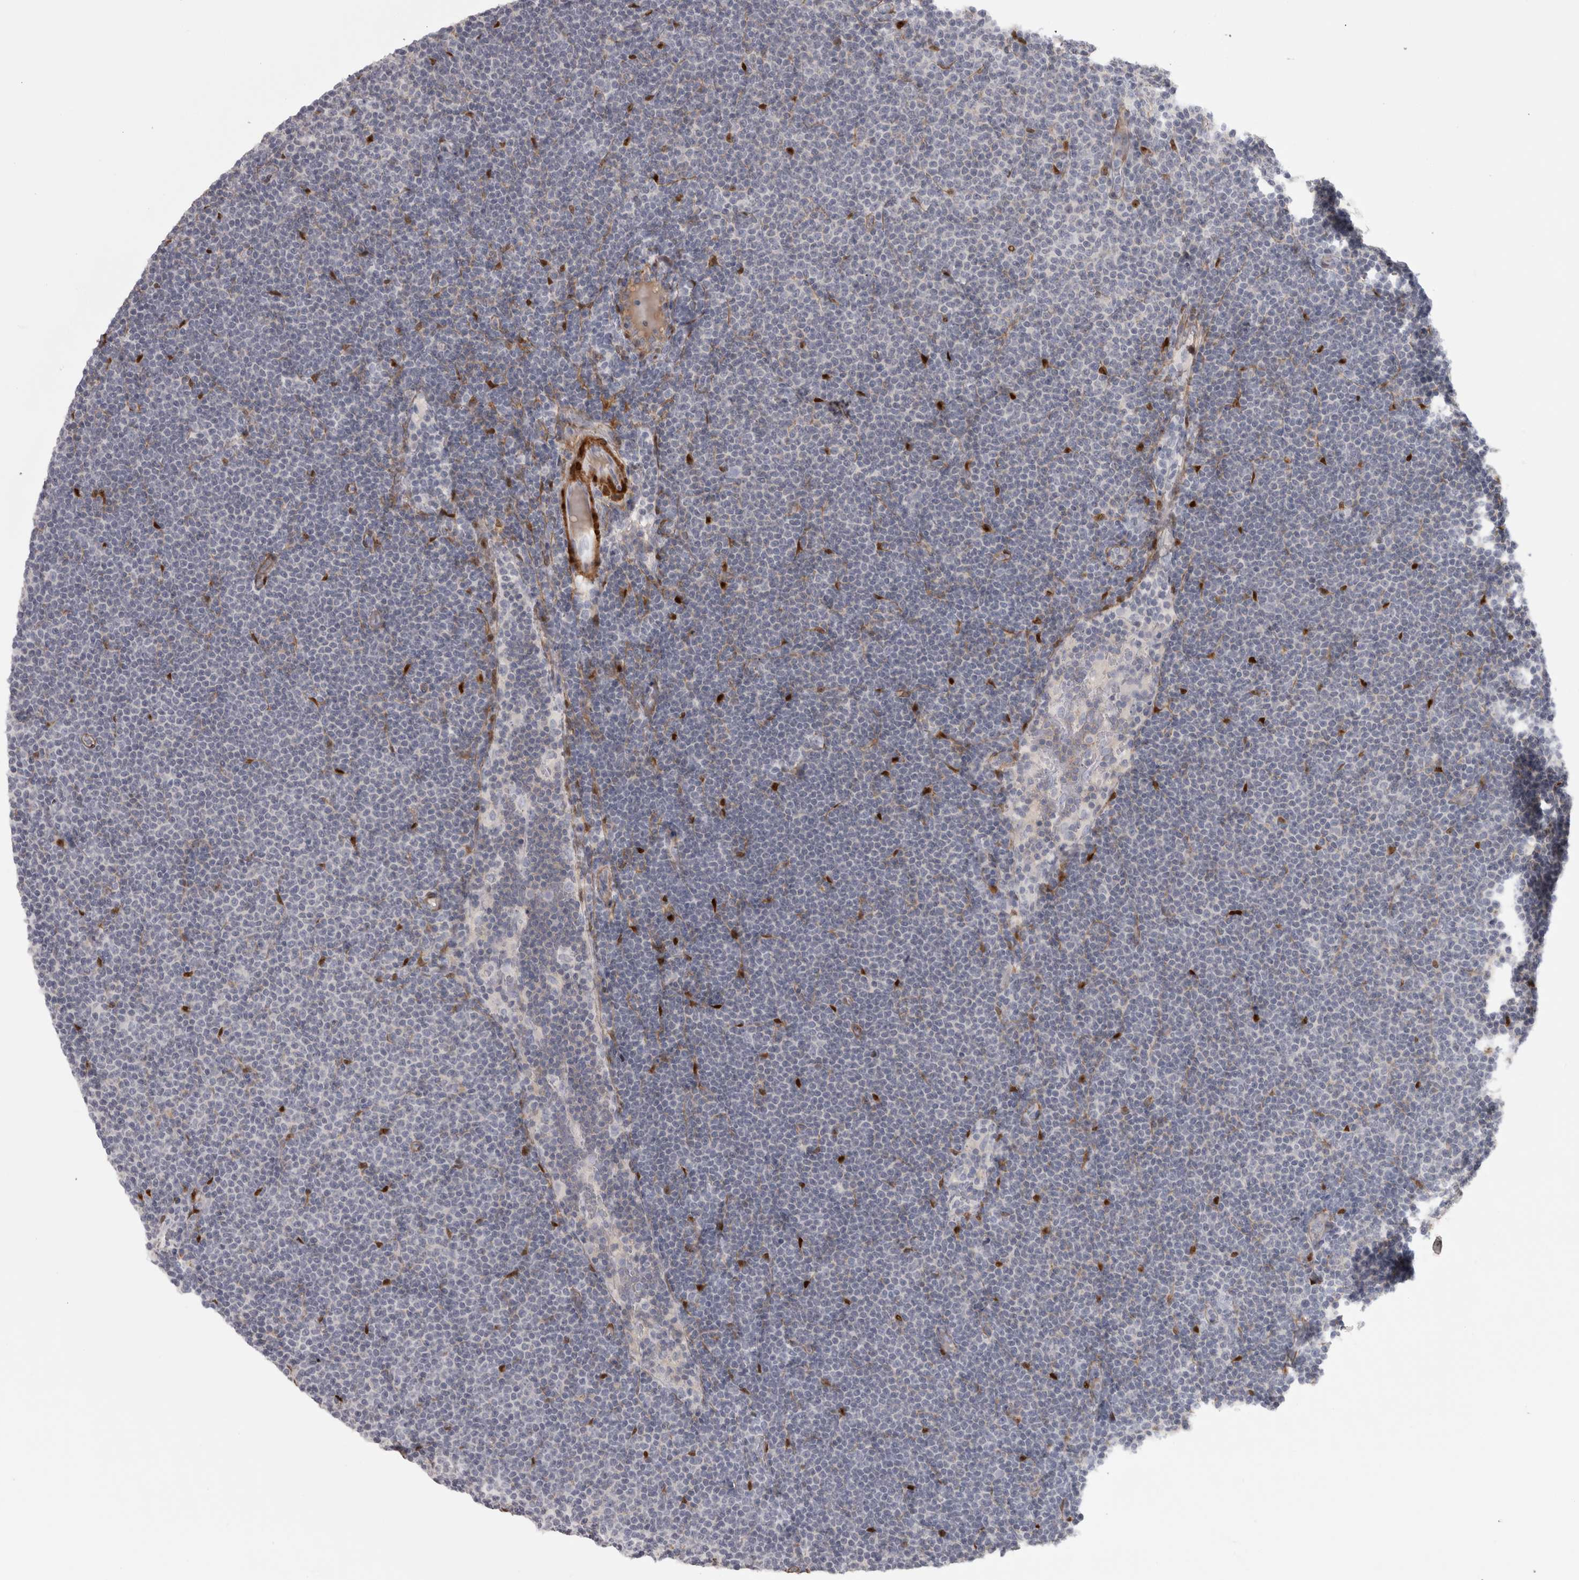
{"staining": {"intensity": "negative", "quantity": "none", "location": "none"}, "tissue": "lymphoma", "cell_type": "Tumor cells", "image_type": "cancer", "snomed": [{"axis": "morphology", "description": "Malignant lymphoma, non-Hodgkin's type, Low grade"}, {"axis": "topography", "description": "Lymph node"}], "caption": "Histopathology image shows no significant protein expression in tumor cells of lymphoma.", "gene": "PPP1R12B", "patient": {"sex": "female", "age": 53}}